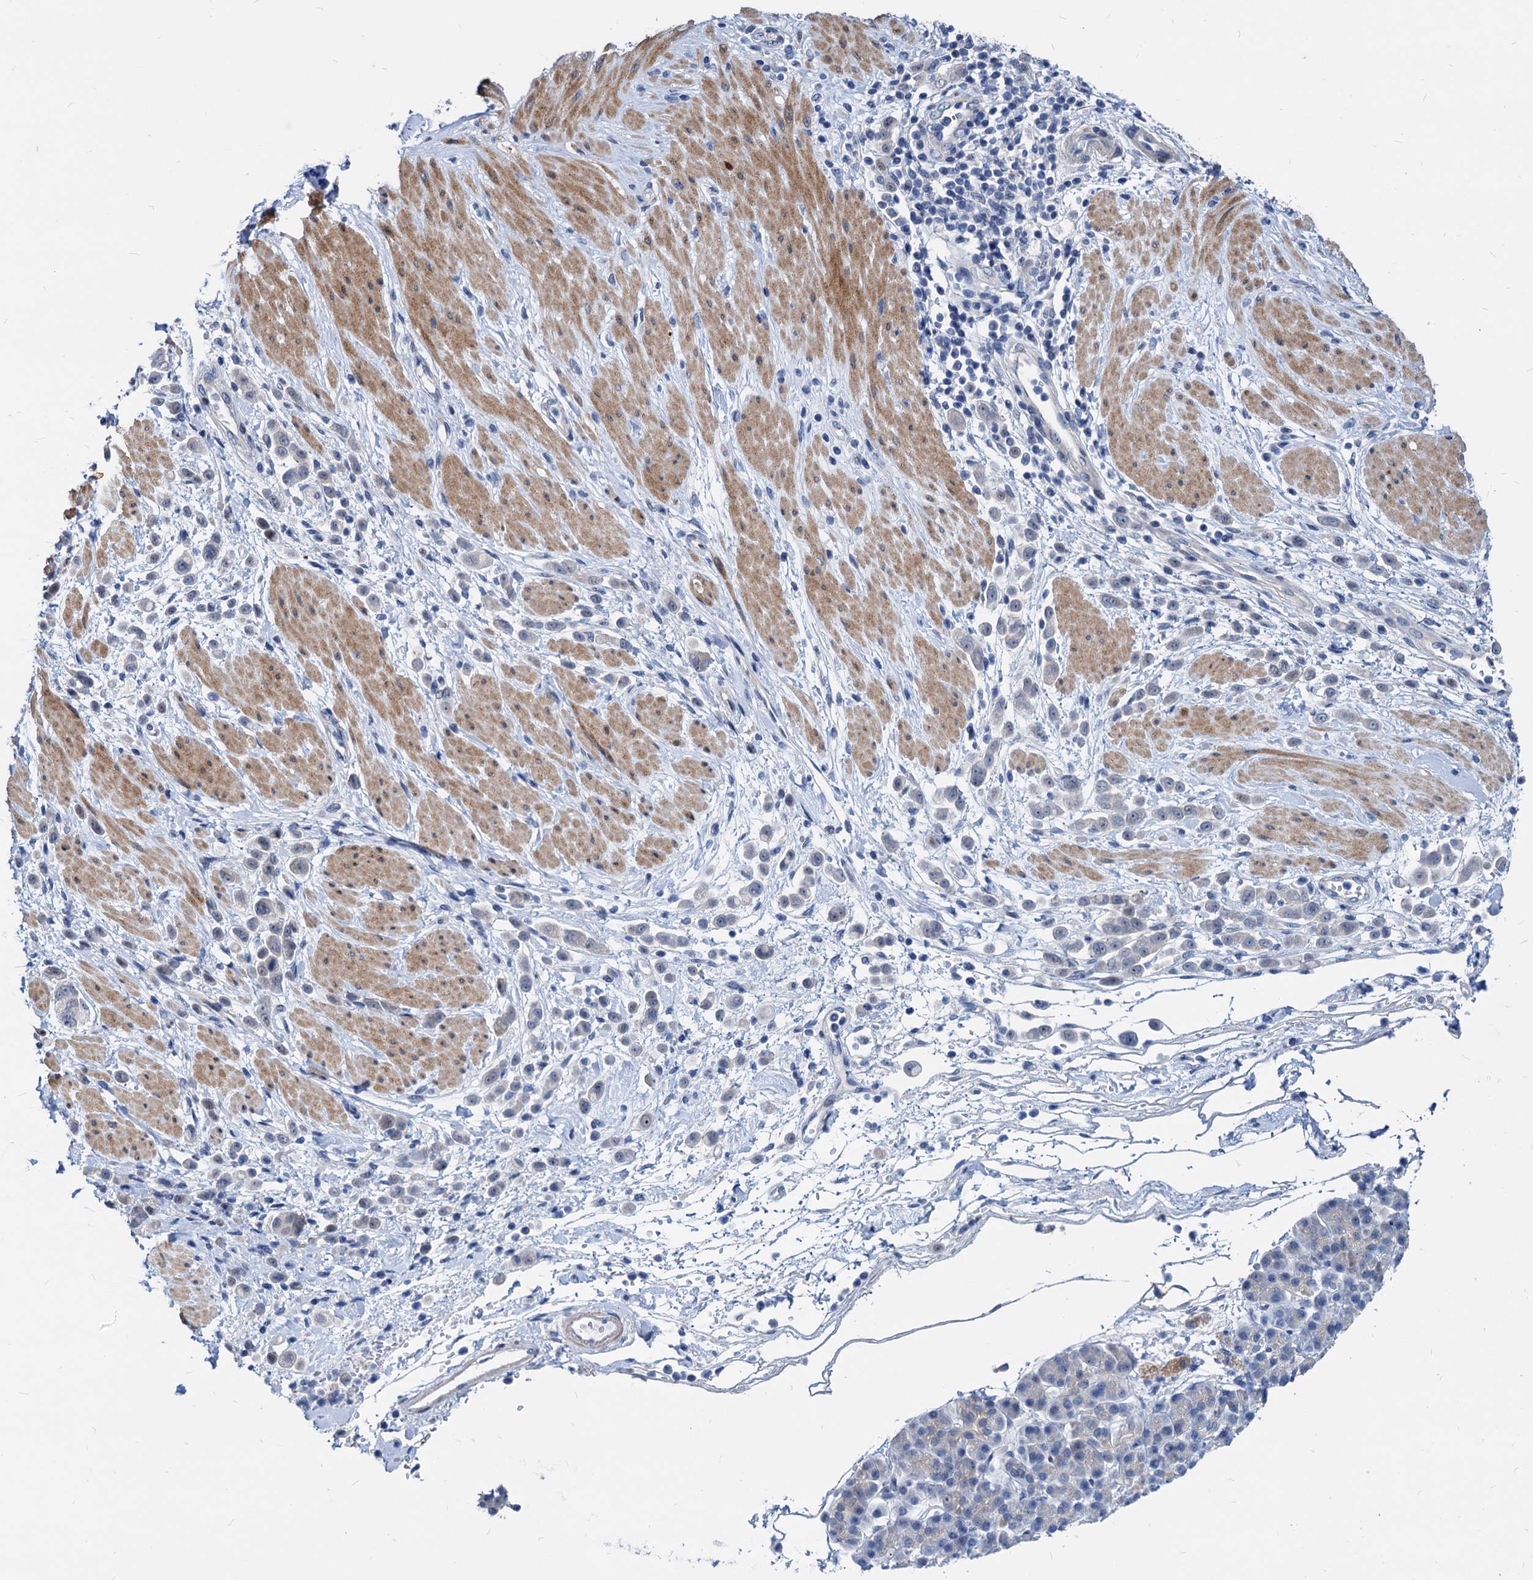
{"staining": {"intensity": "negative", "quantity": "none", "location": "none"}, "tissue": "pancreatic cancer", "cell_type": "Tumor cells", "image_type": "cancer", "snomed": [{"axis": "morphology", "description": "Normal tissue, NOS"}, {"axis": "morphology", "description": "Adenocarcinoma, NOS"}, {"axis": "topography", "description": "Pancreas"}], "caption": "Tumor cells are negative for brown protein staining in adenocarcinoma (pancreatic).", "gene": "HSF2", "patient": {"sex": "female", "age": 64}}